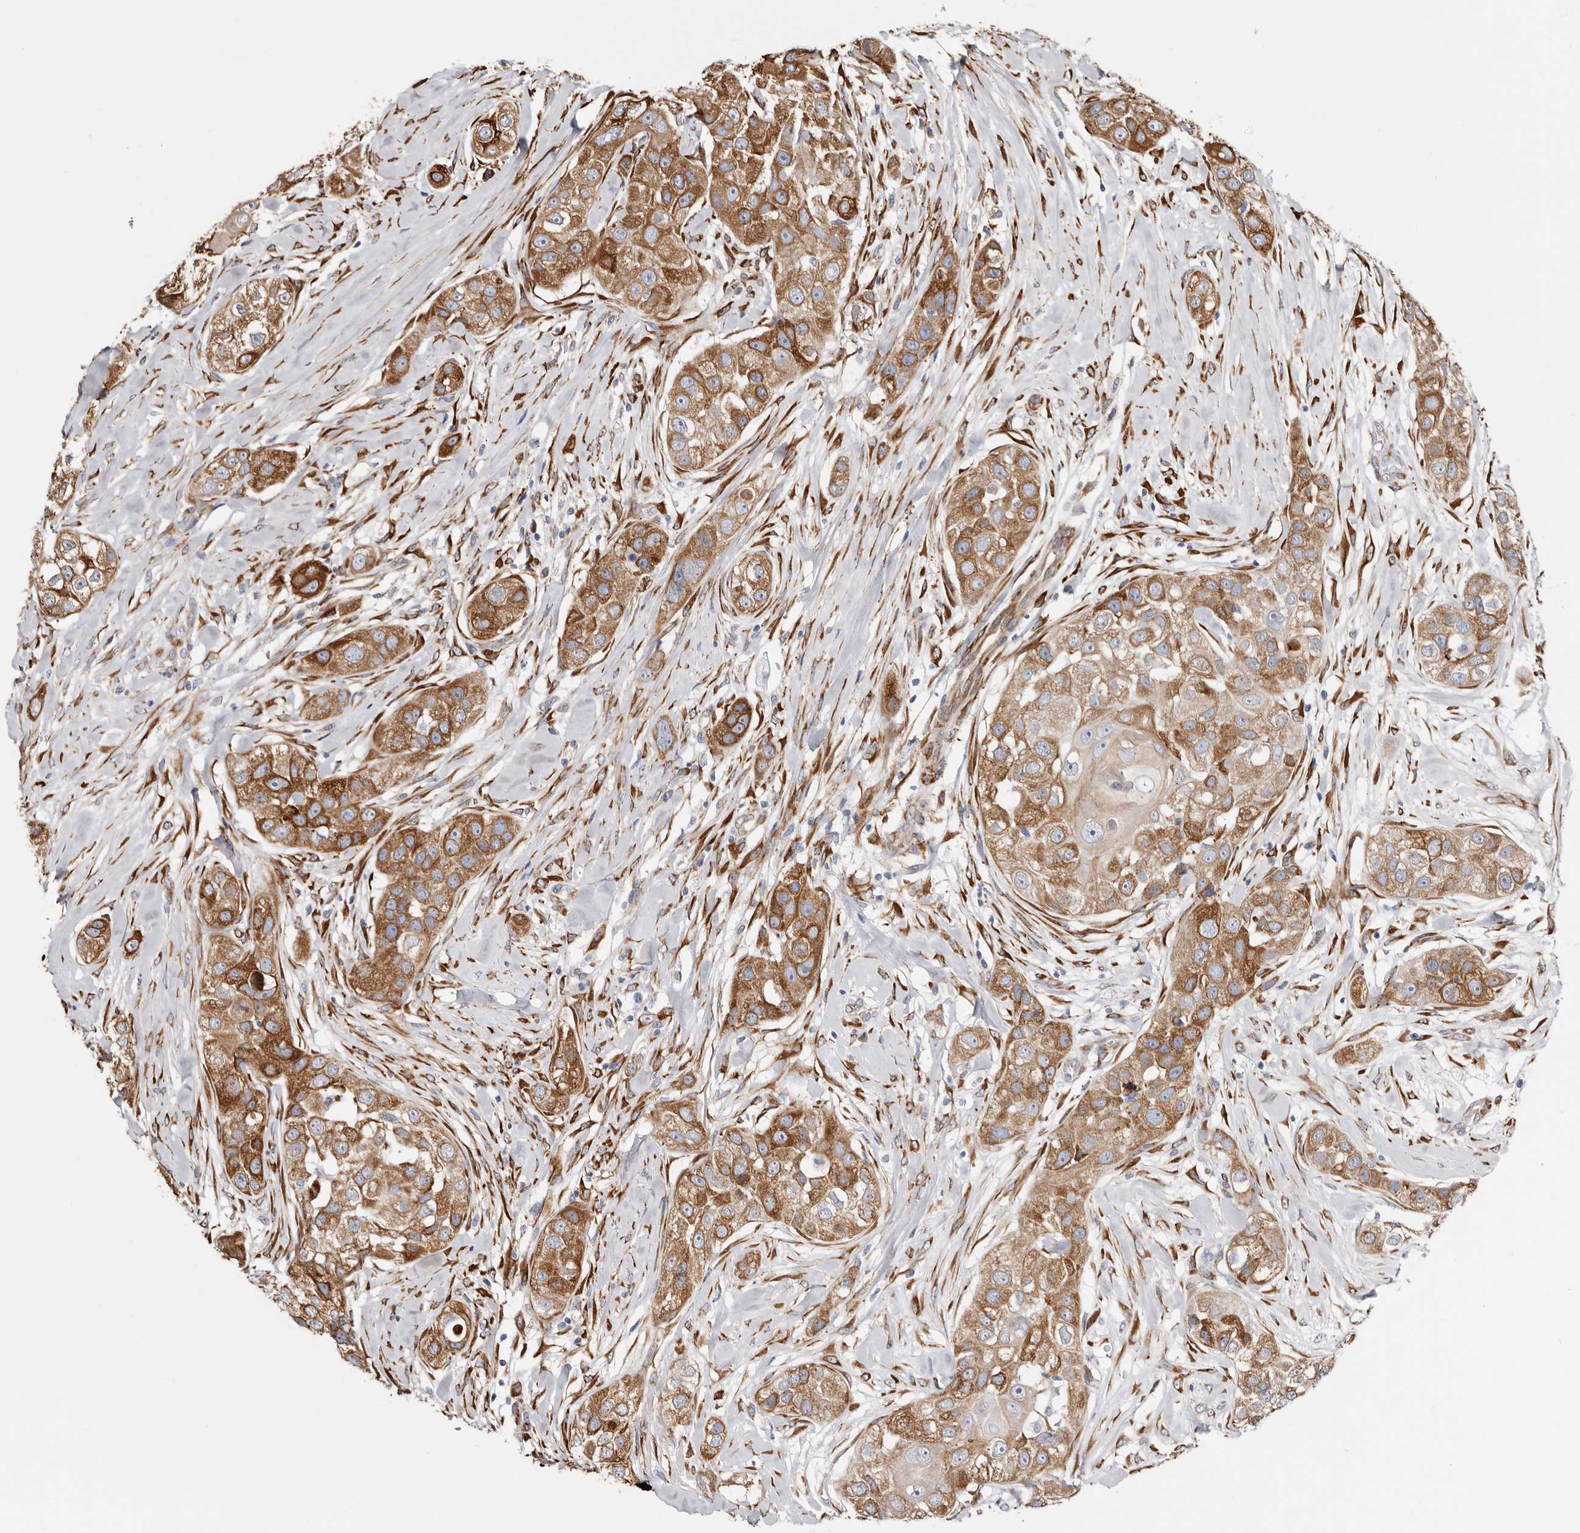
{"staining": {"intensity": "moderate", "quantity": ">75%", "location": "cytoplasmic/membranous"}, "tissue": "head and neck cancer", "cell_type": "Tumor cells", "image_type": "cancer", "snomed": [{"axis": "morphology", "description": "Normal tissue, NOS"}, {"axis": "morphology", "description": "Squamous cell carcinoma, NOS"}, {"axis": "topography", "description": "Skeletal muscle"}, {"axis": "topography", "description": "Head-Neck"}], "caption": "Immunohistochemical staining of head and neck cancer (squamous cell carcinoma) displays medium levels of moderate cytoplasmic/membranous expression in approximately >75% of tumor cells.", "gene": "SEMA3E", "patient": {"sex": "male", "age": 51}}